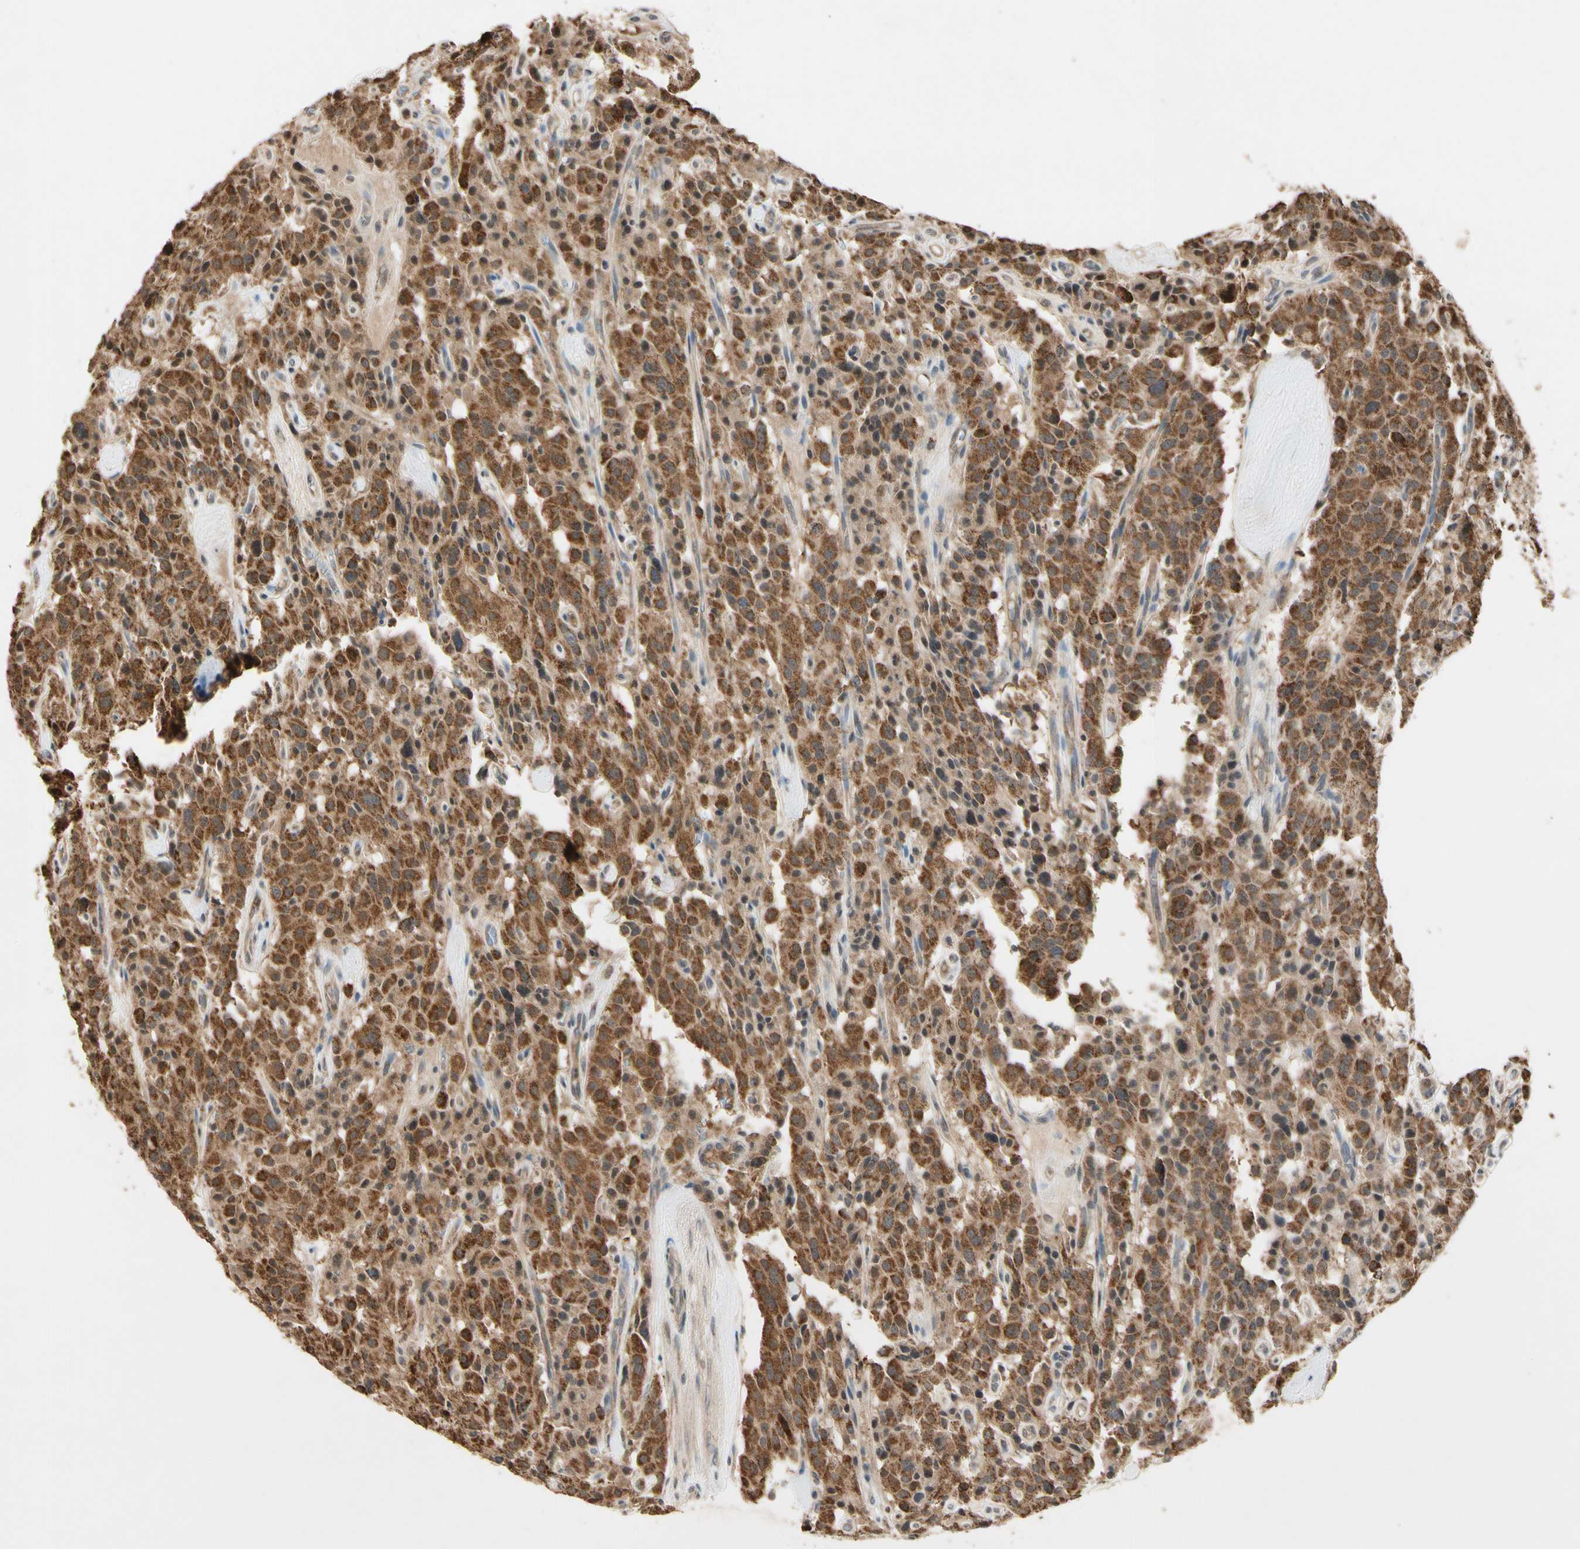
{"staining": {"intensity": "moderate", "quantity": ">75%", "location": "cytoplasmic/membranous"}, "tissue": "carcinoid", "cell_type": "Tumor cells", "image_type": "cancer", "snomed": [{"axis": "morphology", "description": "Carcinoid, malignant, NOS"}, {"axis": "topography", "description": "Lung"}], "caption": "High-magnification brightfield microscopy of malignant carcinoid stained with DAB (3,3'-diaminobenzidine) (brown) and counterstained with hematoxylin (blue). tumor cells exhibit moderate cytoplasmic/membranous positivity is appreciated in approximately>75% of cells.", "gene": "PRDX5", "patient": {"sex": "male", "age": 30}}